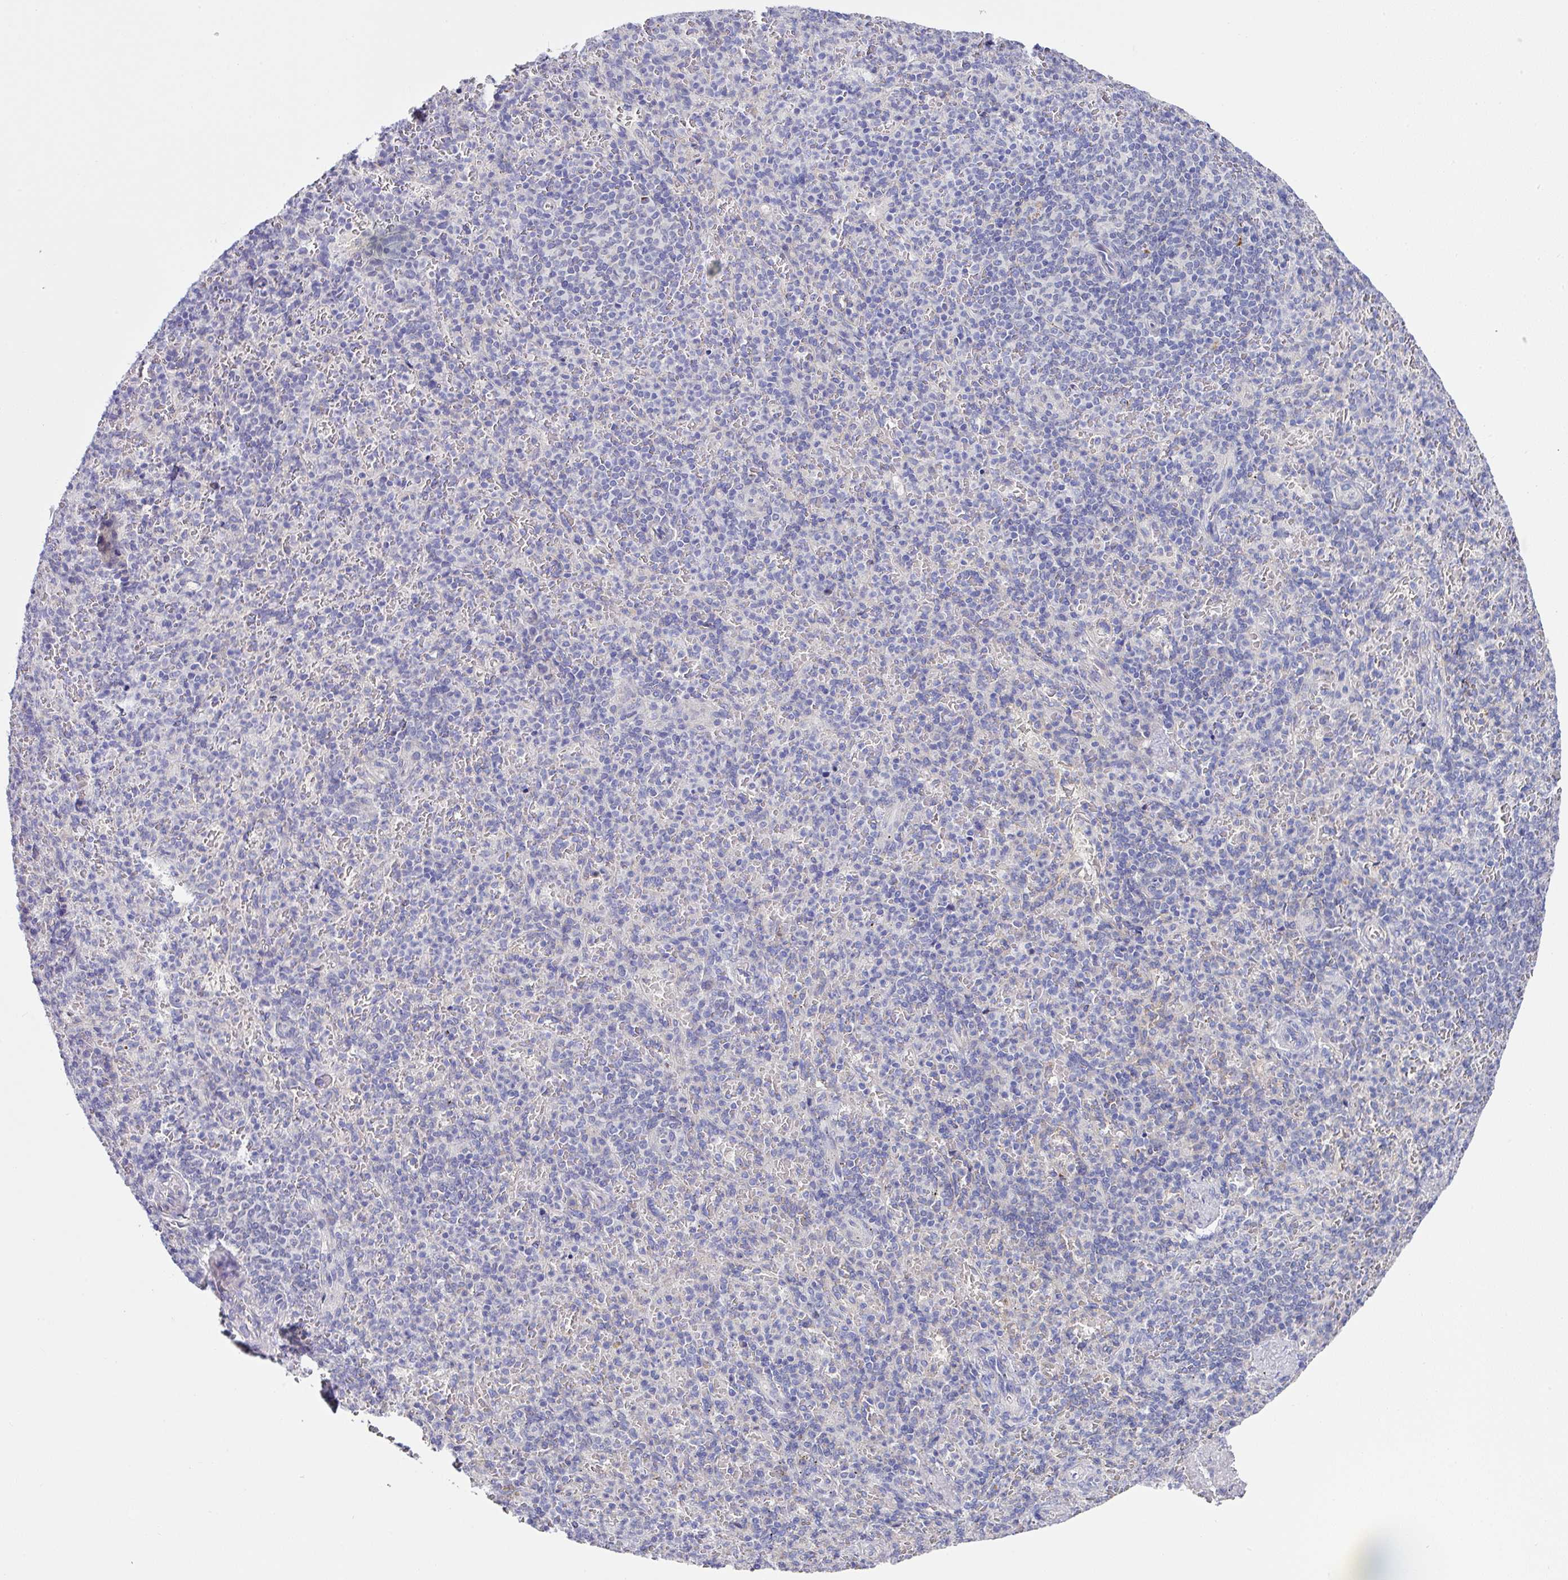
{"staining": {"intensity": "negative", "quantity": "none", "location": "none"}, "tissue": "spleen", "cell_type": "Cells in red pulp", "image_type": "normal", "snomed": [{"axis": "morphology", "description": "Normal tissue, NOS"}, {"axis": "topography", "description": "Spleen"}], "caption": "Immunohistochemistry (IHC) micrograph of normal spleen stained for a protein (brown), which reveals no positivity in cells in red pulp.", "gene": "CLDN1", "patient": {"sex": "female", "age": 74}}